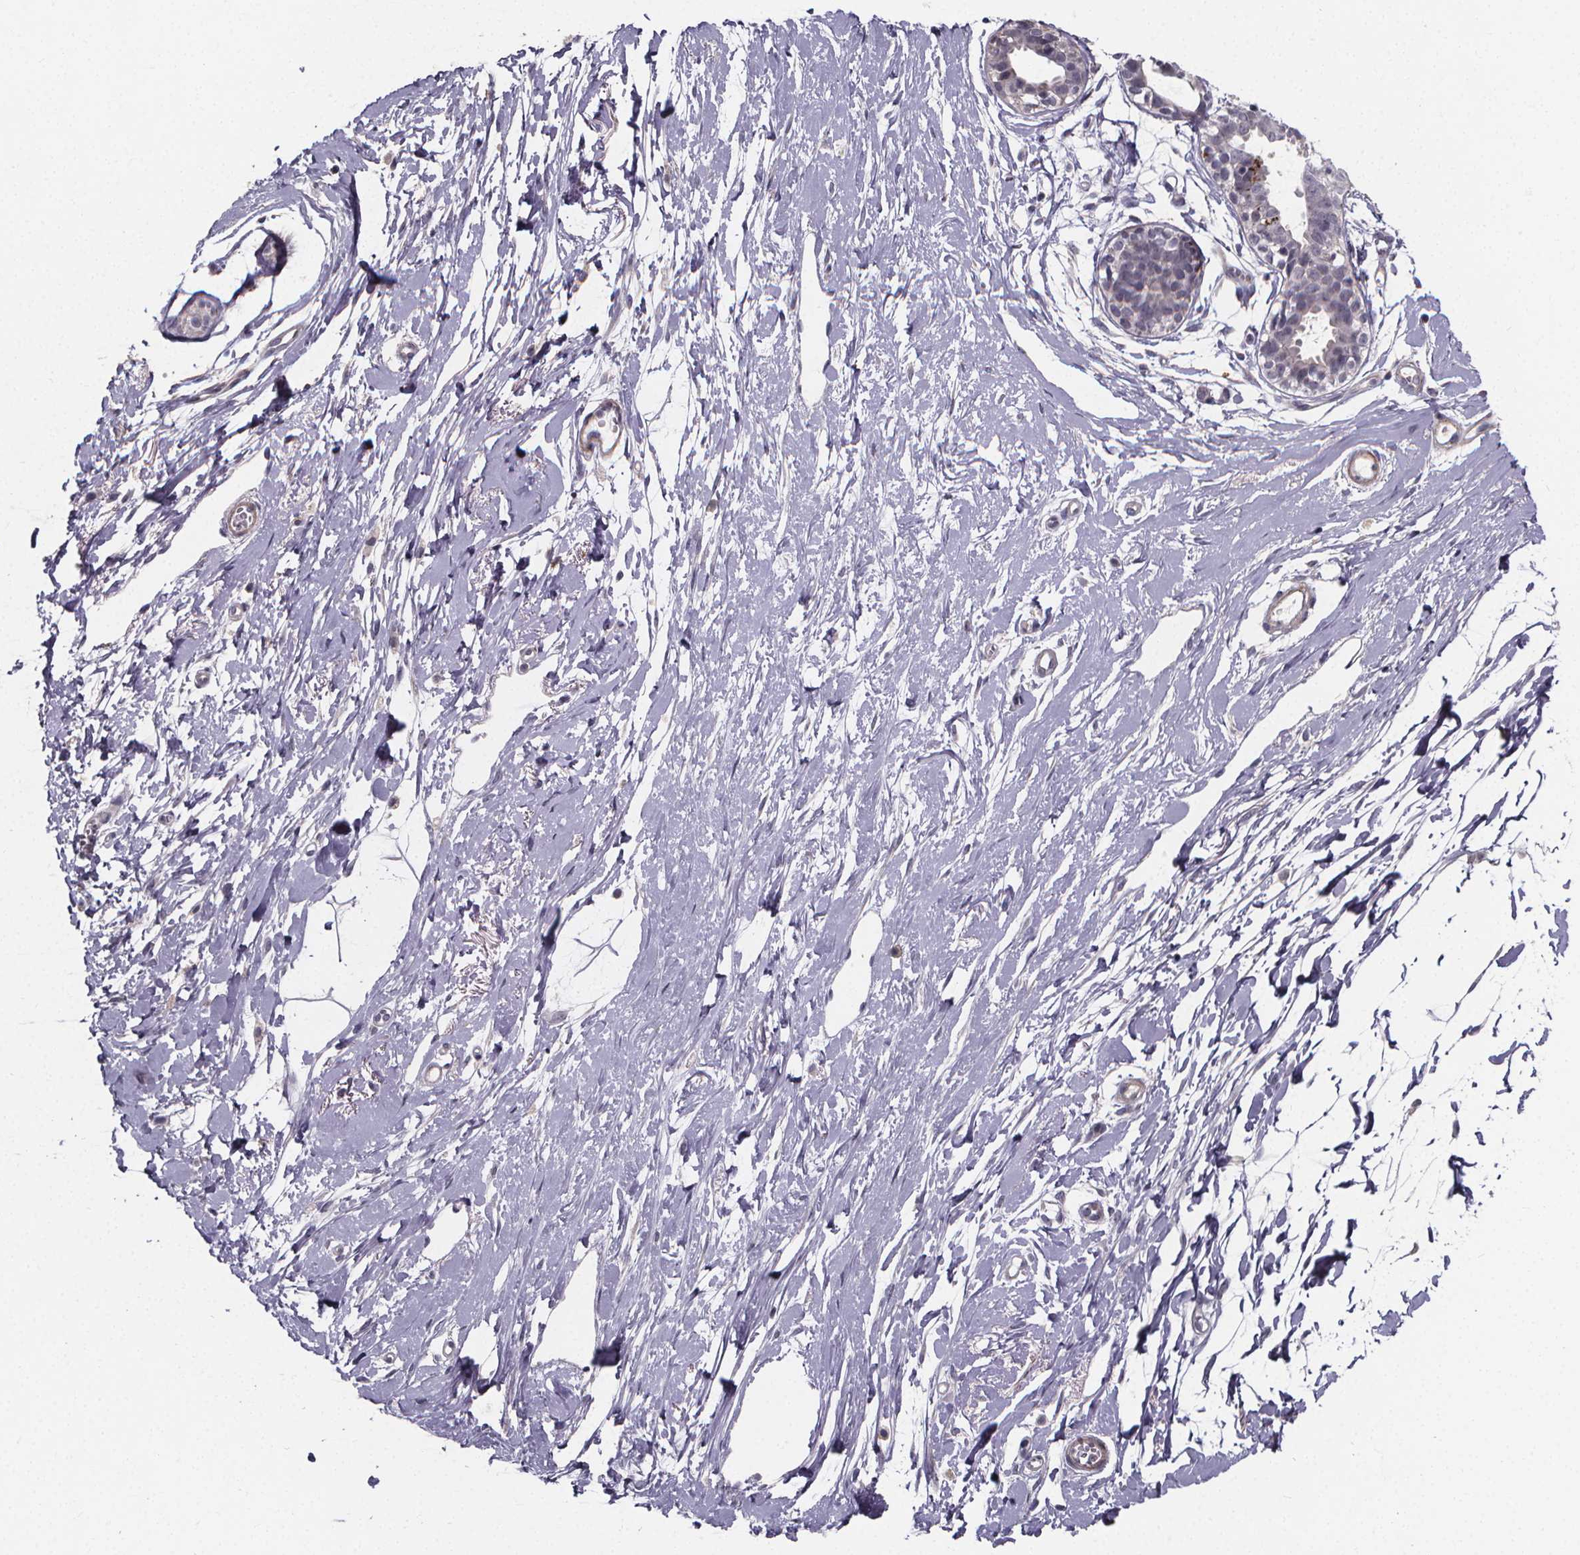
{"staining": {"intensity": "negative", "quantity": "none", "location": "none"}, "tissue": "breast", "cell_type": "Adipocytes", "image_type": "normal", "snomed": [{"axis": "morphology", "description": "Normal tissue, NOS"}, {"axis": "topography", "description": "Breast"}], "caption": "The immunohistochemistry (IHC) photomicrograph has no significant staining in adipocytes of breast. The staining was performed using DAB (3,3'-diaminobenzidine) to visualize the protein expression in brown, while the nuclei were stained in blue with hematoxylin (Magnification: 20x).", "gene": "FBXW2", "patient": {"sex": "female", "age": 49}}